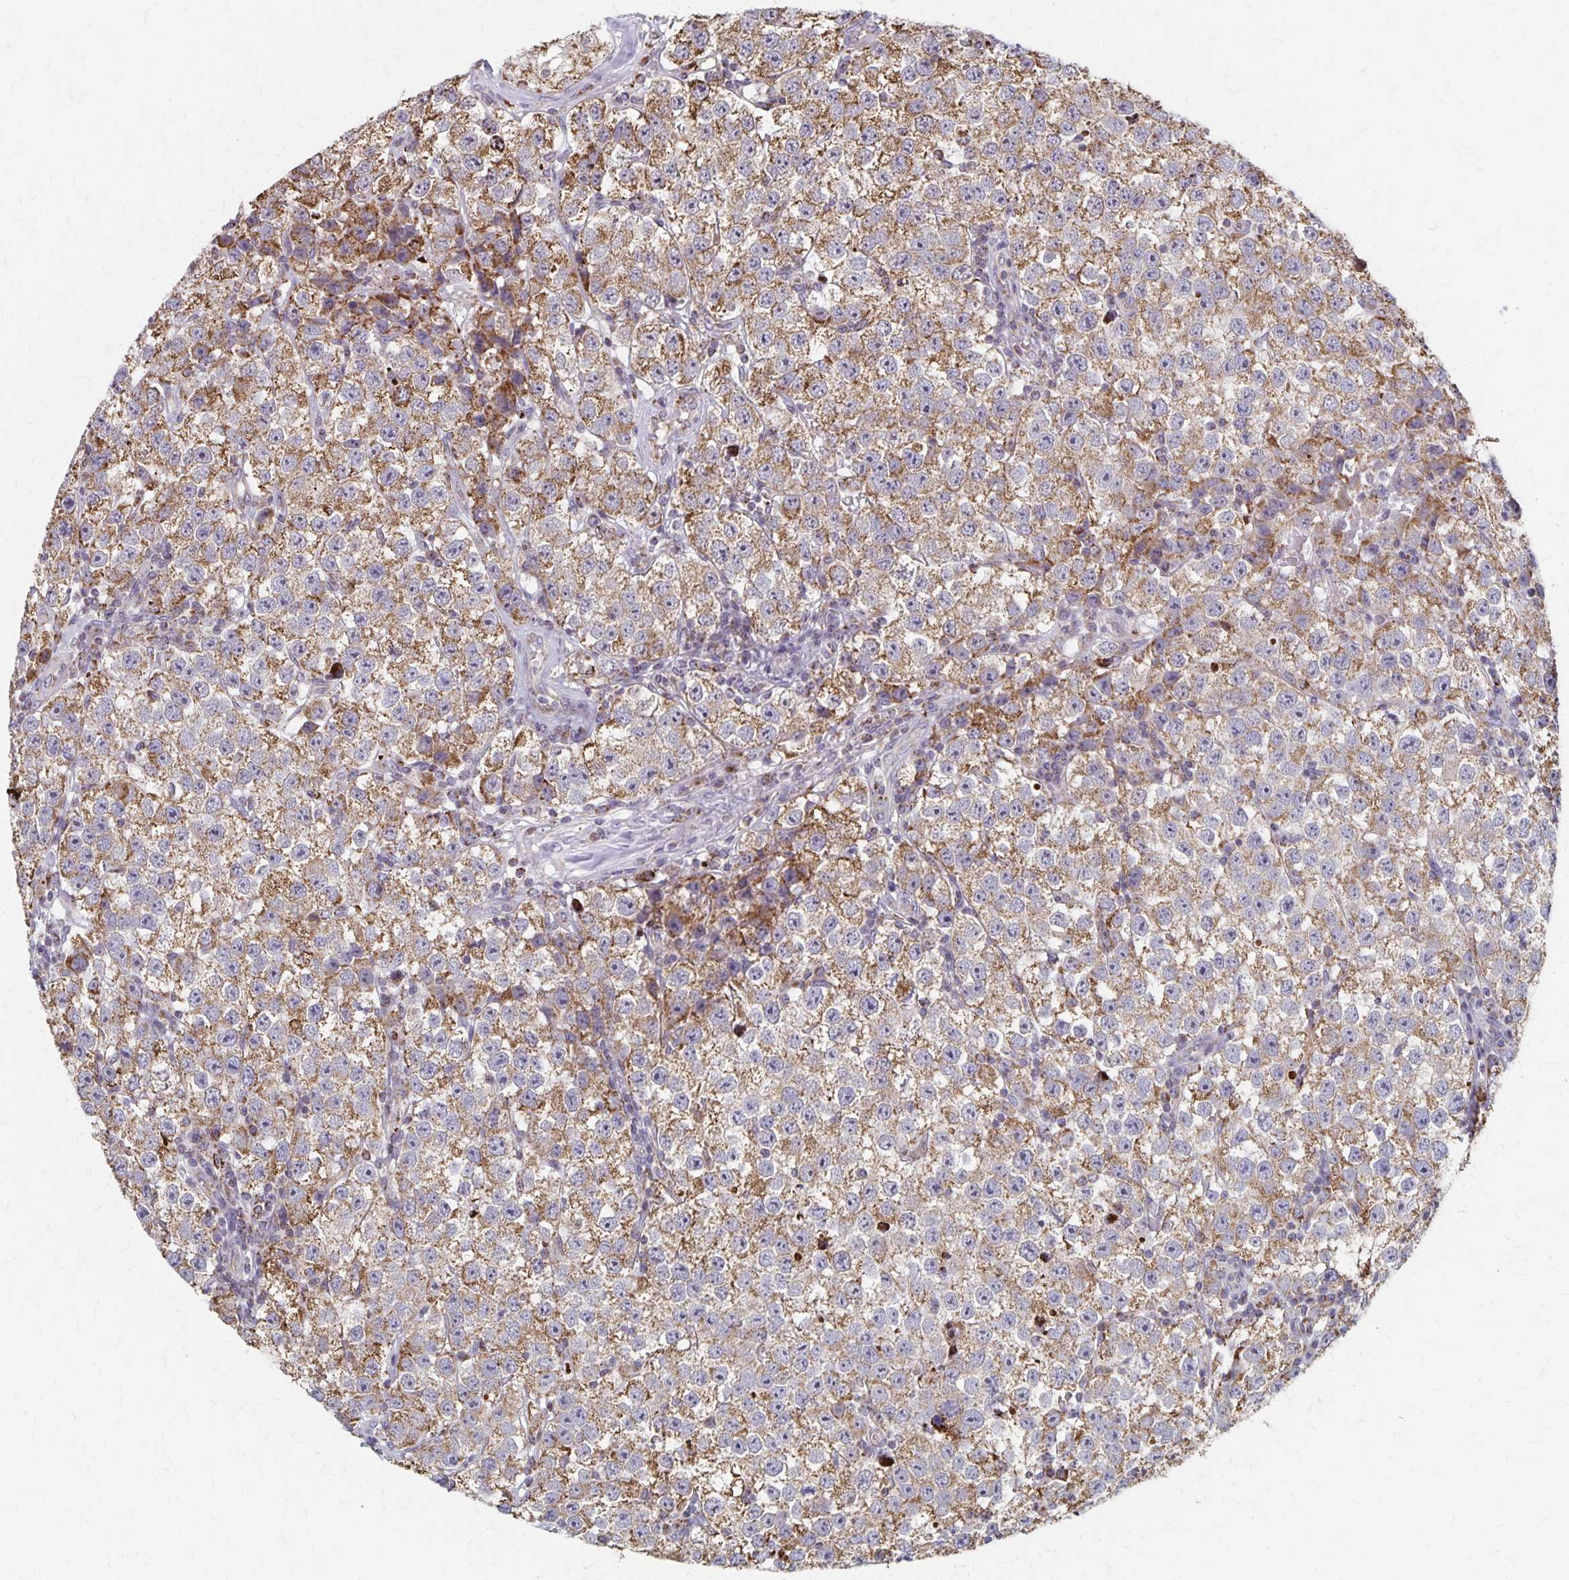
{"staining": {"intensity": "moderate", "quantity": ">75%", "location": "cytoplasmic/membranous"}, "tissue": "testis cancer", "cell_type": "Tumor cells", "image_type": "cancer", "snomed": [{"axis": "morphology", "description": "Seminoma, NOS"}, {"axis": "topography", "description": "Testis"}], "caption": "Human seminoma (testis) stained with a brown dye exhibits moderate cytoplasmic/membranous positive staining in about >75% of tumor cells.", "gene": "DYRK4", "patient": {"sex": "male", "age": 34}}